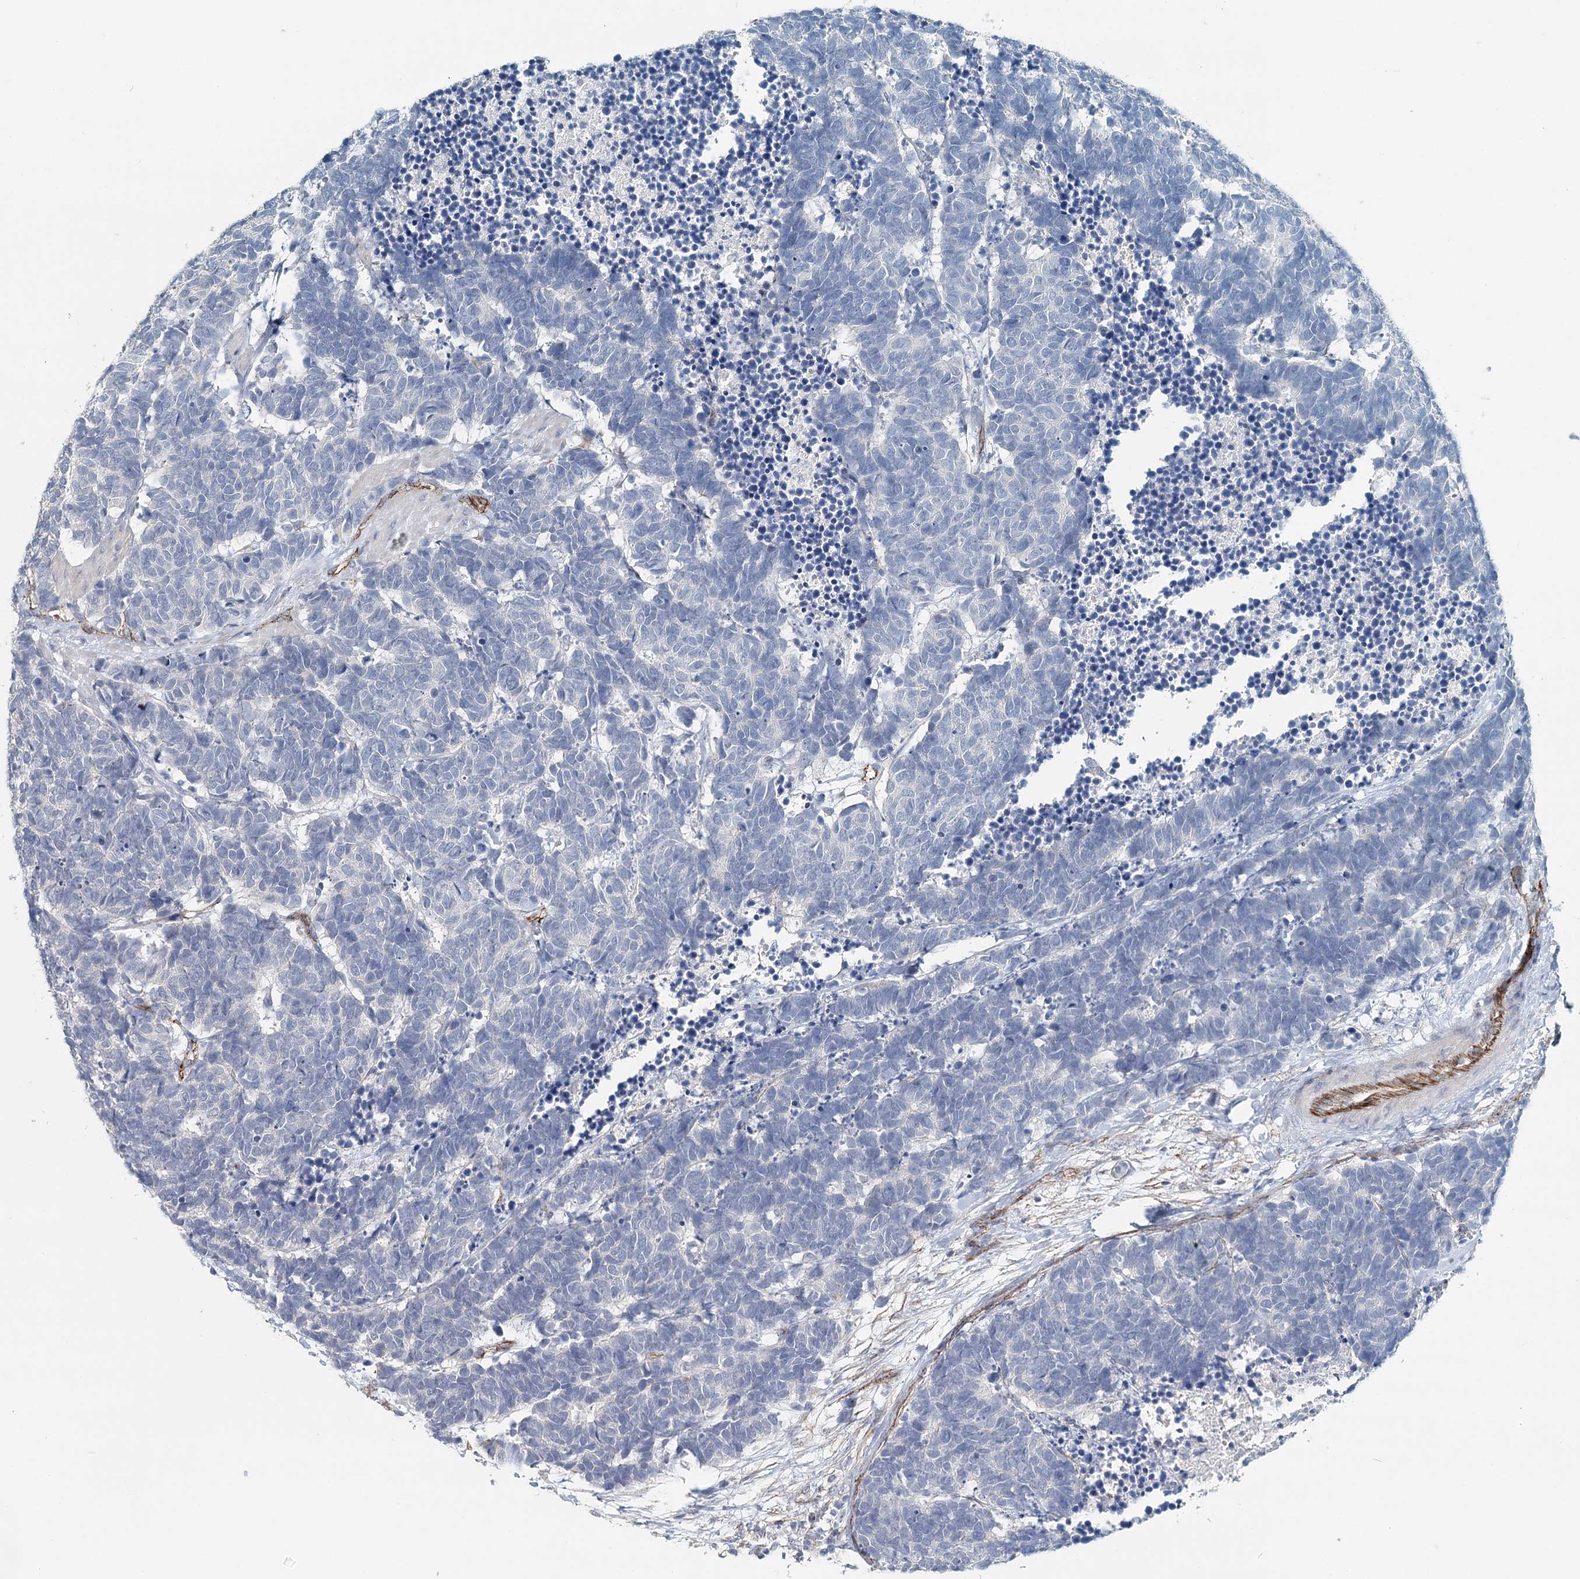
{"staining": {"intensity": "negative", "quantity": "none", "location": "none"}, "tissue": "carcinoid", "cell_type": "Tumor cells", "image_type": "cancer", "snomed": [{"axis": "morphology", "description": "Carcinoma, NOS"}, {"axis": "morphology", "description": "Carcinoid, malignant, NOS"}, {"axis": "topography", "description": "Urinary bladder"}], "caption": "Immunohistochemistry (IHC) of carcinoid shows no expression in tumor cells.", "gene": "SYNPO", "patient": {"sex": "male", "age": 57}}